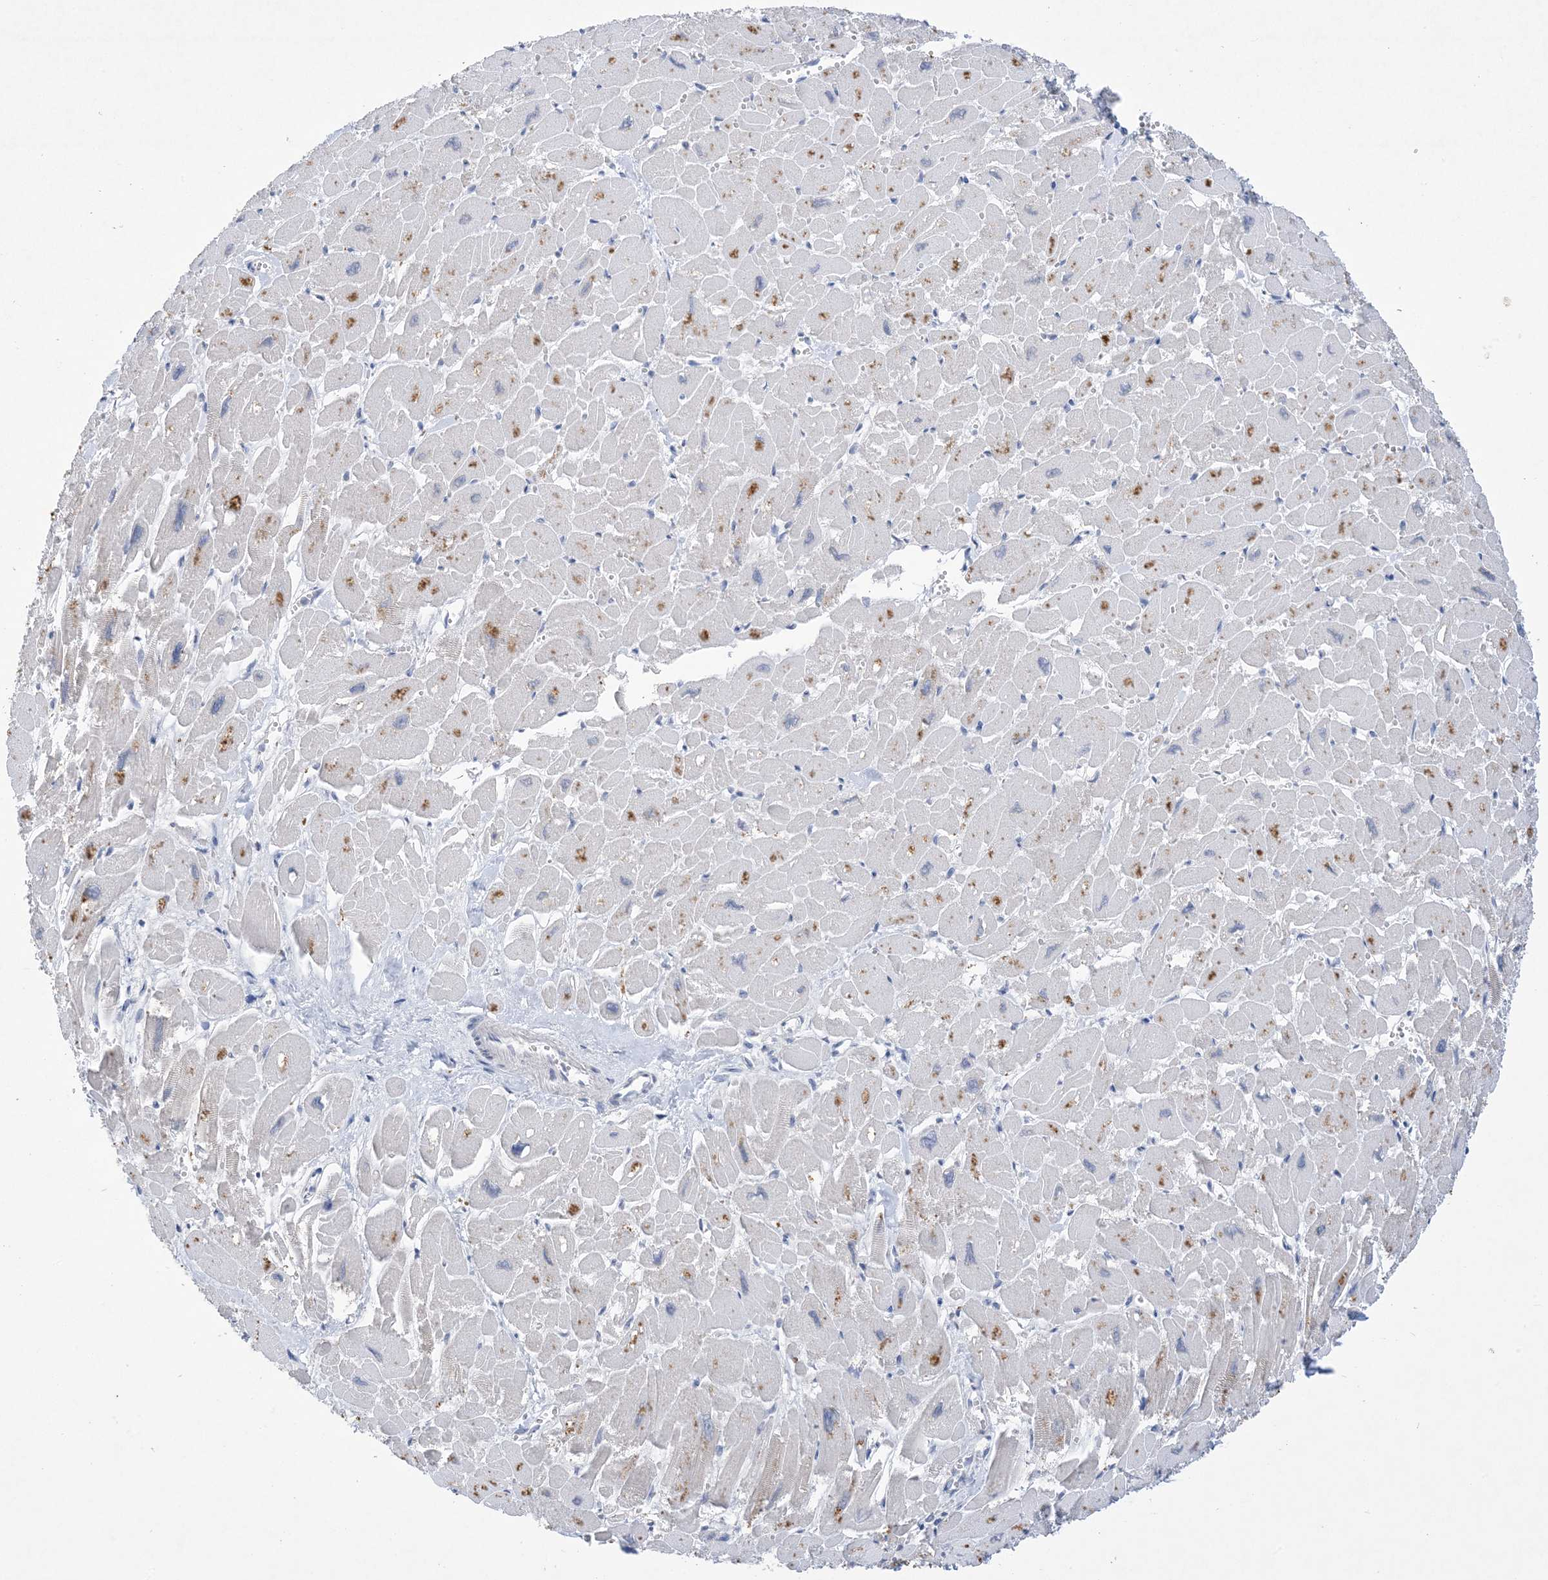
{"staining": {"intensity": "moderate", "quantity": "25%-75%", "location": "cytoplasmic/membranous"}, "tissue": "heart muscle", "cell_type": "Cardiomyocytes", "image_type": "normal", "snomed": [{"axis": "morphology", "description": "Normal tissue, NOS"}, {"axis": "topography", "description": "Heart"}], "caption": "Heart muscle stained with immunohistochemistry demonstrates moderate cytoplasmic/membranous positivity in about 25%-75% of cardiomyocytes.", "gene": "DSC3", "patient": {"sex": "male", "age": 54}}